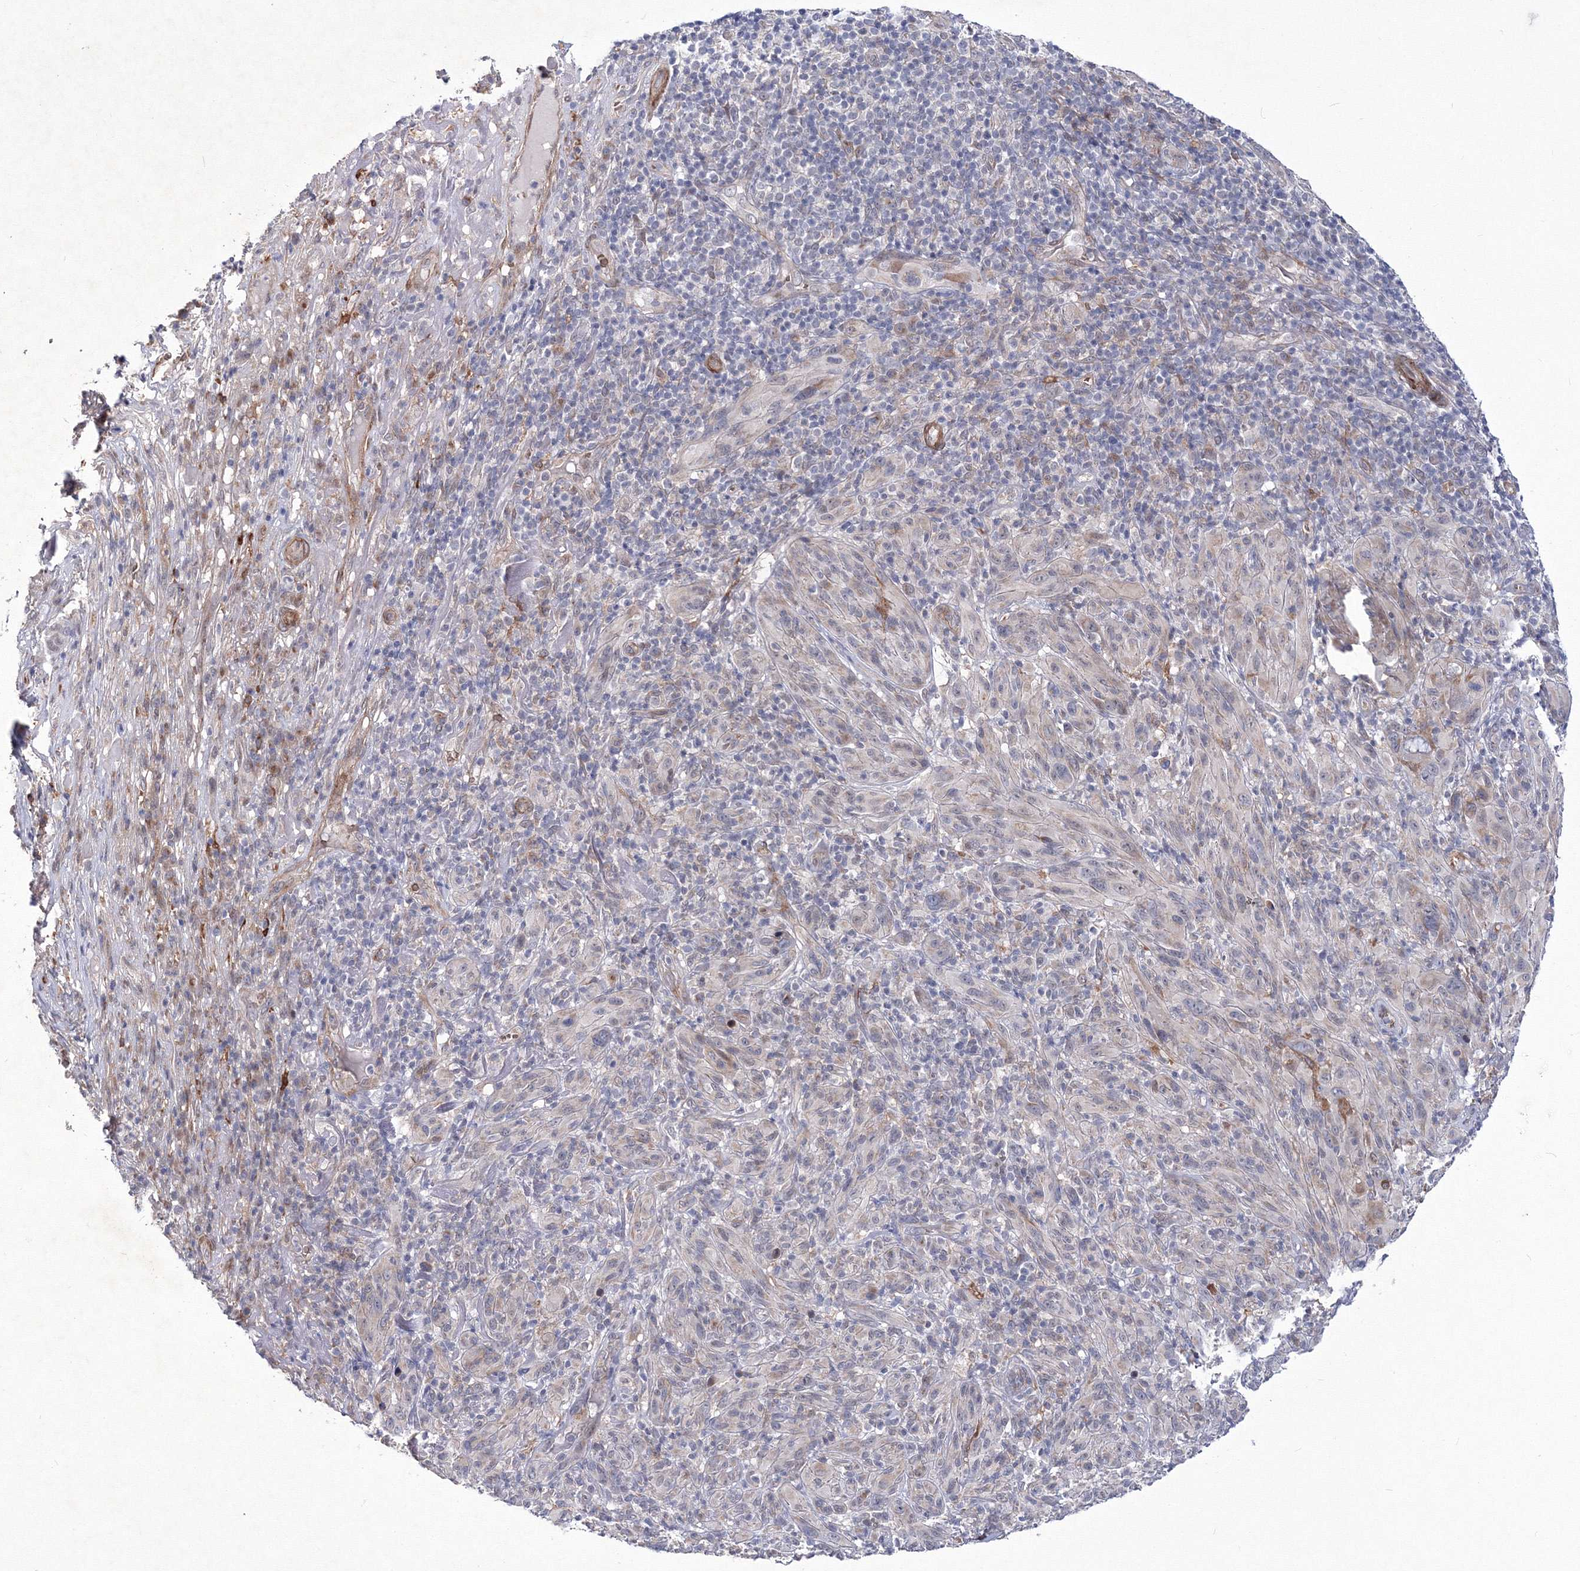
{"staining": {"intensity": "weak", "quantity": "25%-75%", "location": "cytoplasmic/membranous"}, "tissue": "melanoma", "cell_type": "Tumor cells", "image_type": "cancer", "snomed": [{"axis": "morphology", "description": "Malignant melanoma, NOS"}, {"axis": "topography", "description": "Skin of head"}], "caption": "Immunohistochemical staining of melanoma shows low levels of weak cytoplasmic/membranous positivity in about 25%-75% of tumor cells. (Stains: DAB (3,3'-diaminobenzidine) in brown, nuclei in blue, Microscopy: brightfield microscopy at high magnification).", "gene": "C11orf52", "patient": {"sex": "male", "age": 96}}